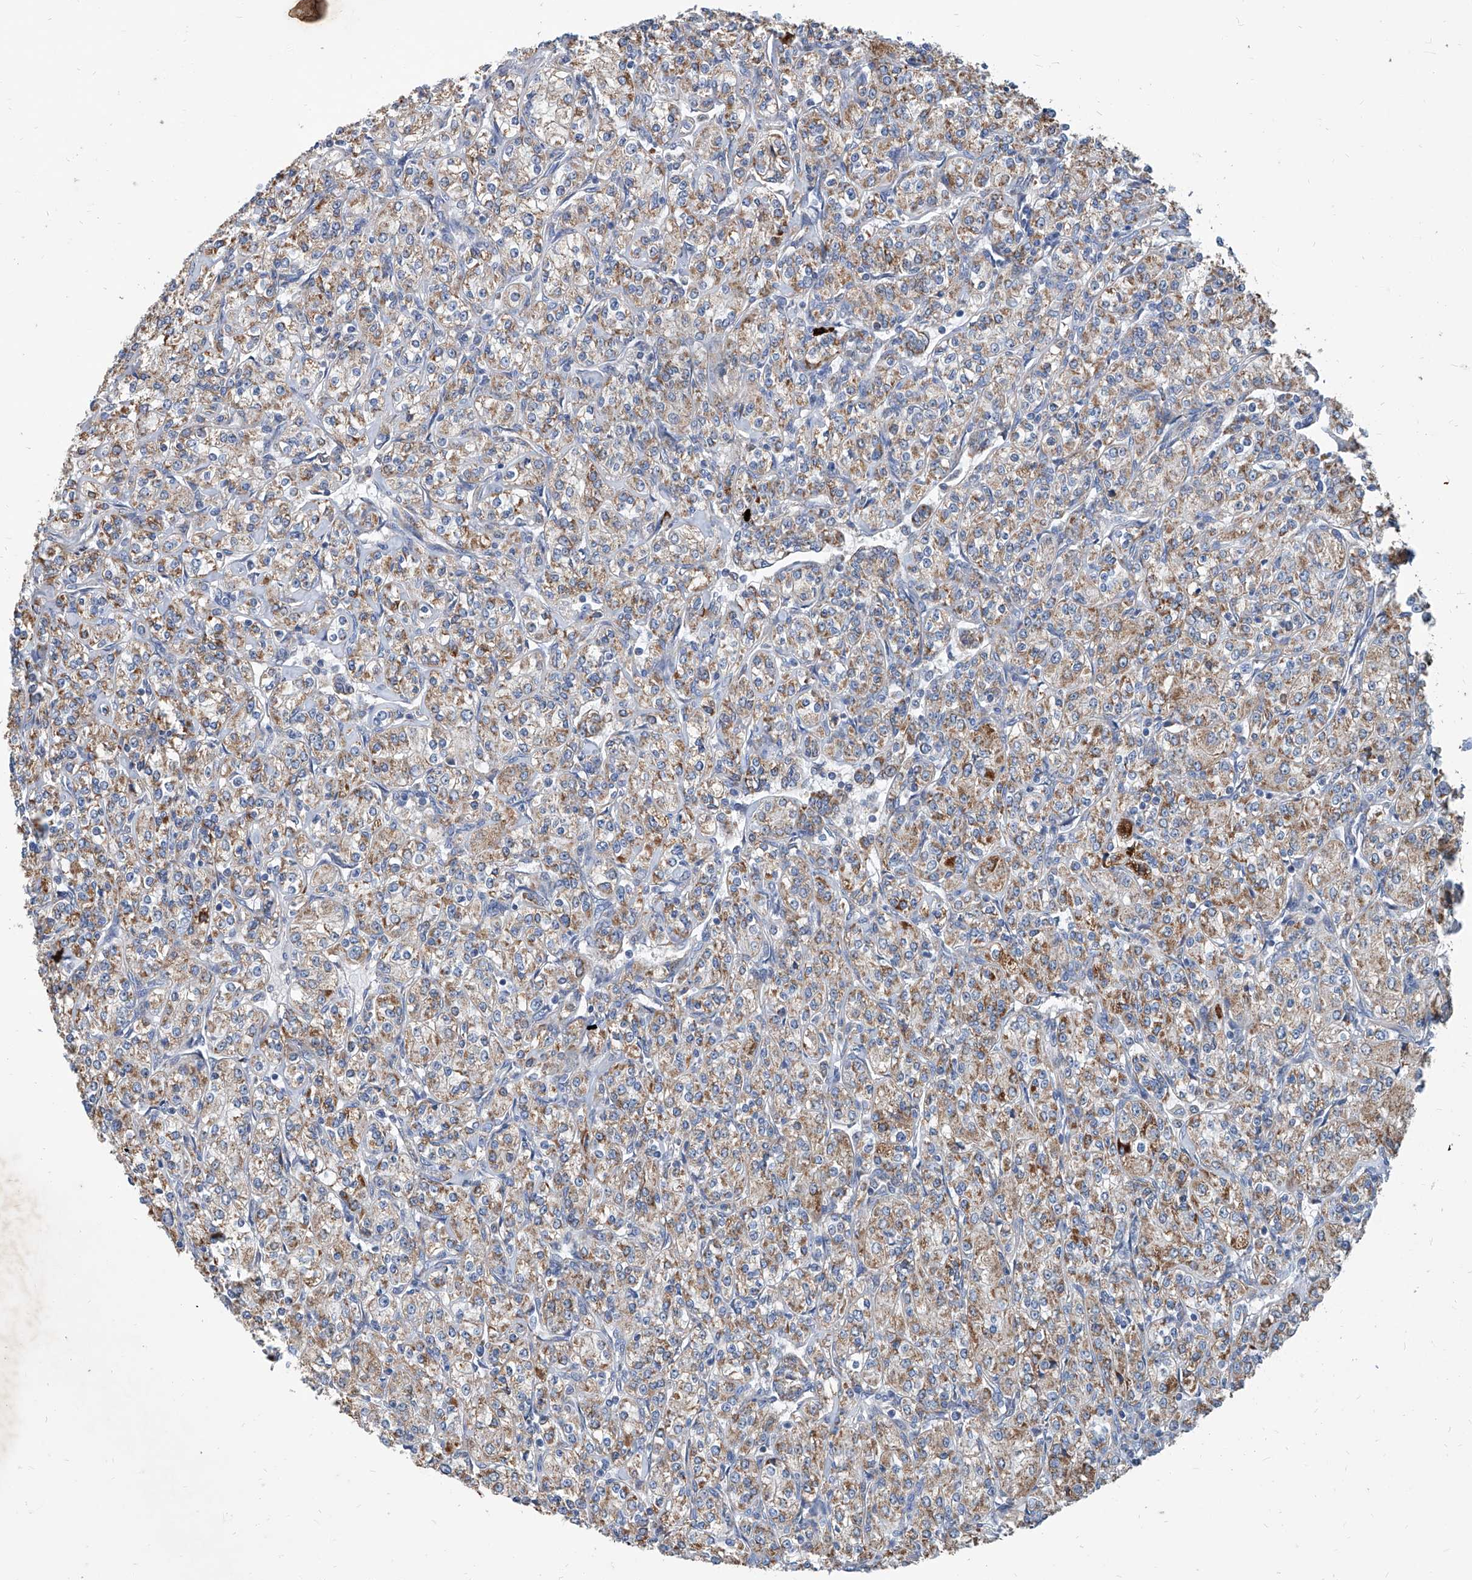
{"staining": {"intensity": "moderate", "quantity": ">75%", "location": "cytoplasmic/membranous"}, "tissue": "renal cancer", "cell_type": "Tumor cells", "image_type": "cancer", "snomed": [{"axis": "morphology", "description": "Adenocarcinoma, NOS"}, {"axis": "topography", "description": "Kidney"}], "caption": "Immunohistochemical staining of renal adenocarcinoma shows medium levels of moderate cytoplasmic/membranous staining in approximately >75% of tumor cells.", "gene": "USP48", "patient": {"sex": "male", "age": 77}}